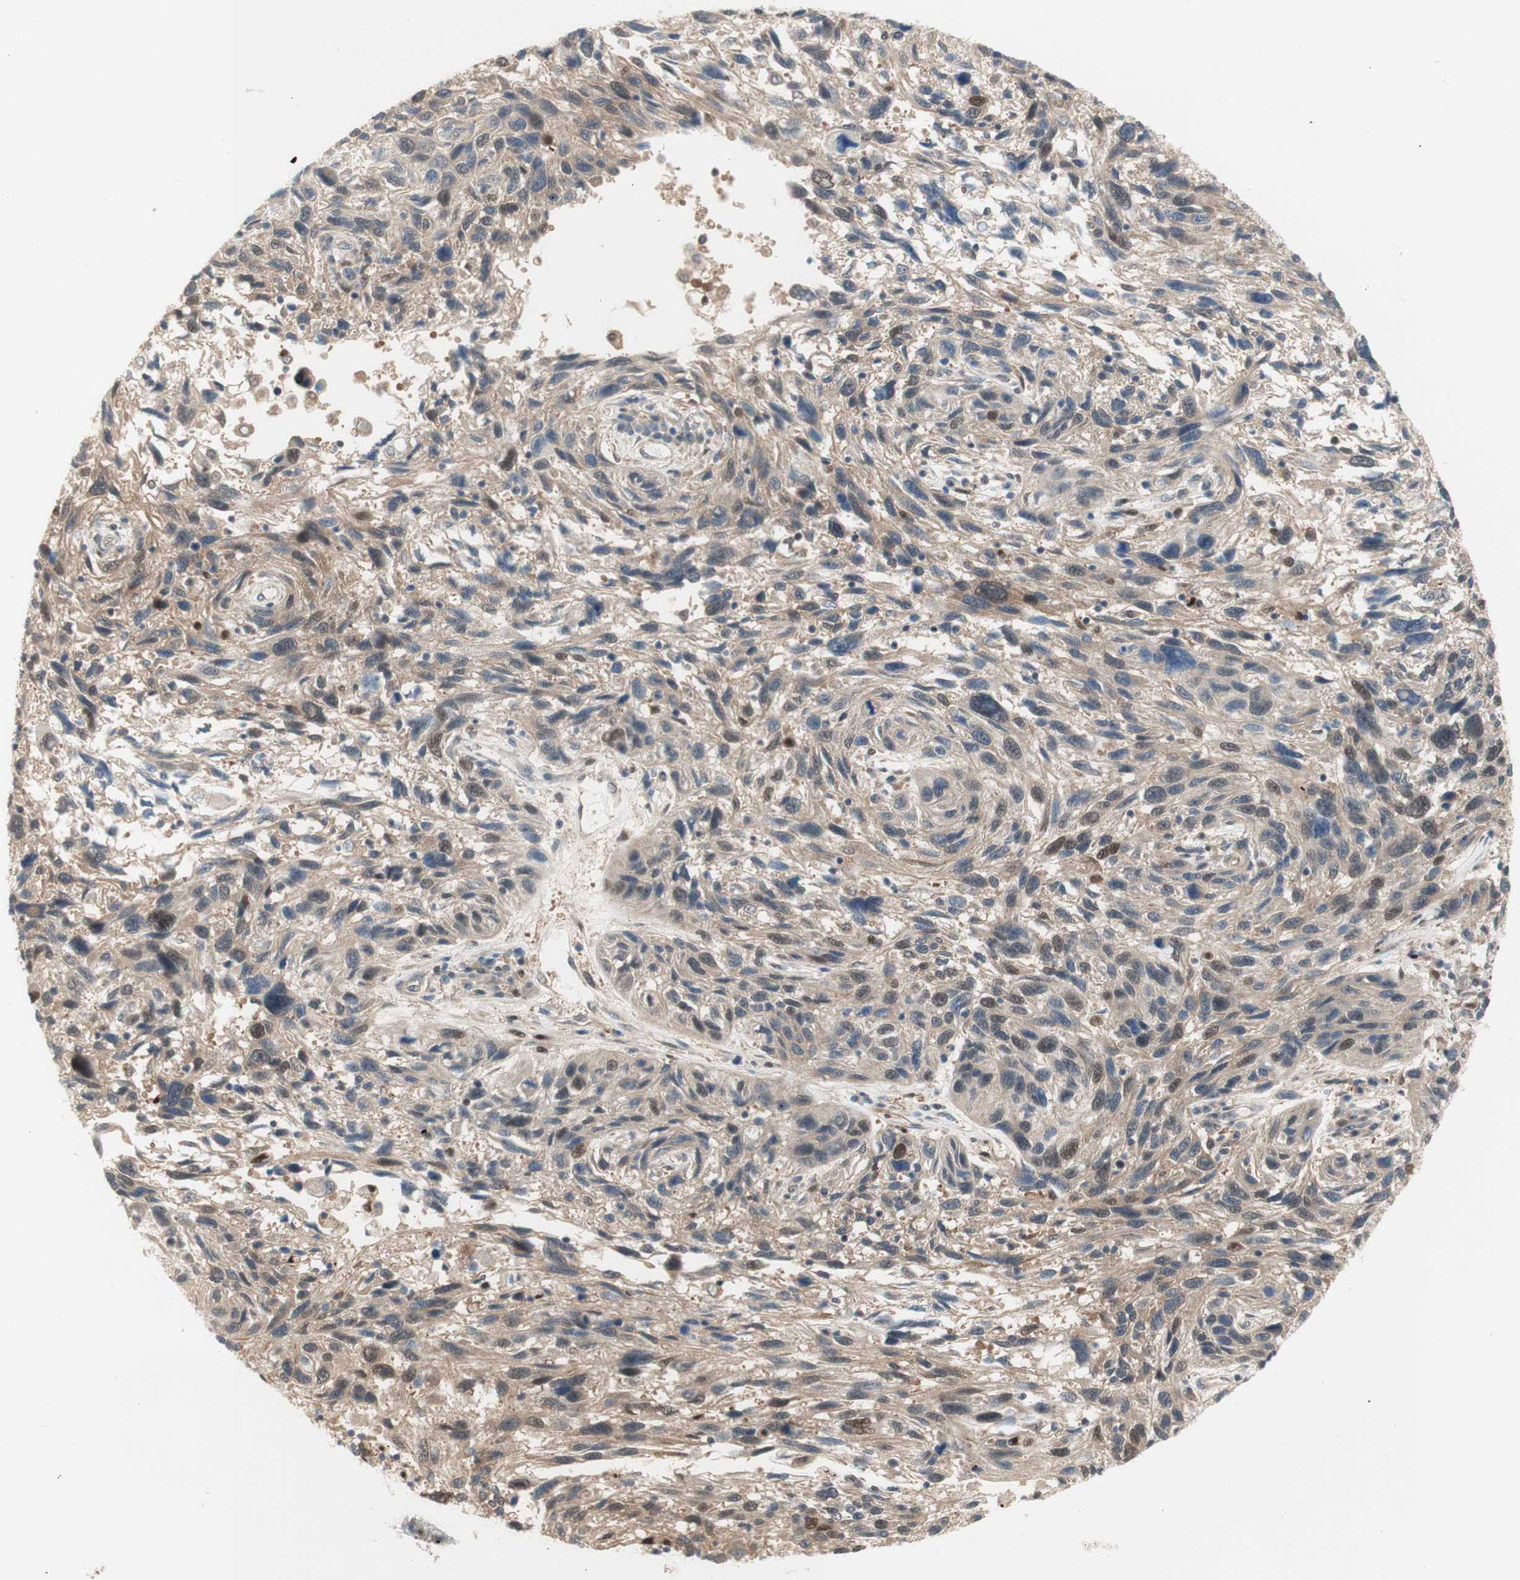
{"staining": {"intensity": "weak", "quantity": "<25%", "location": "nuclear"}, "tissue": "melanoma", "cell_type": "Tumor cells", "image_type": "cancer", "snomed": [{"axis": "morphology", "description": "Malignant melanoma, NOS"}, {"axis": "topography", "description": "Skin"}], "caption": "Immunohistochemistry (IHC) of melanoma reveals no positivity in tumor cells. (Stains: DAB immunohistochemistry with hematoxylin counter stain, Microscopy: brightfield microscopy at high magnification).", "gene": "RFNG", "patient": {"sex": "male", "age": 53}}